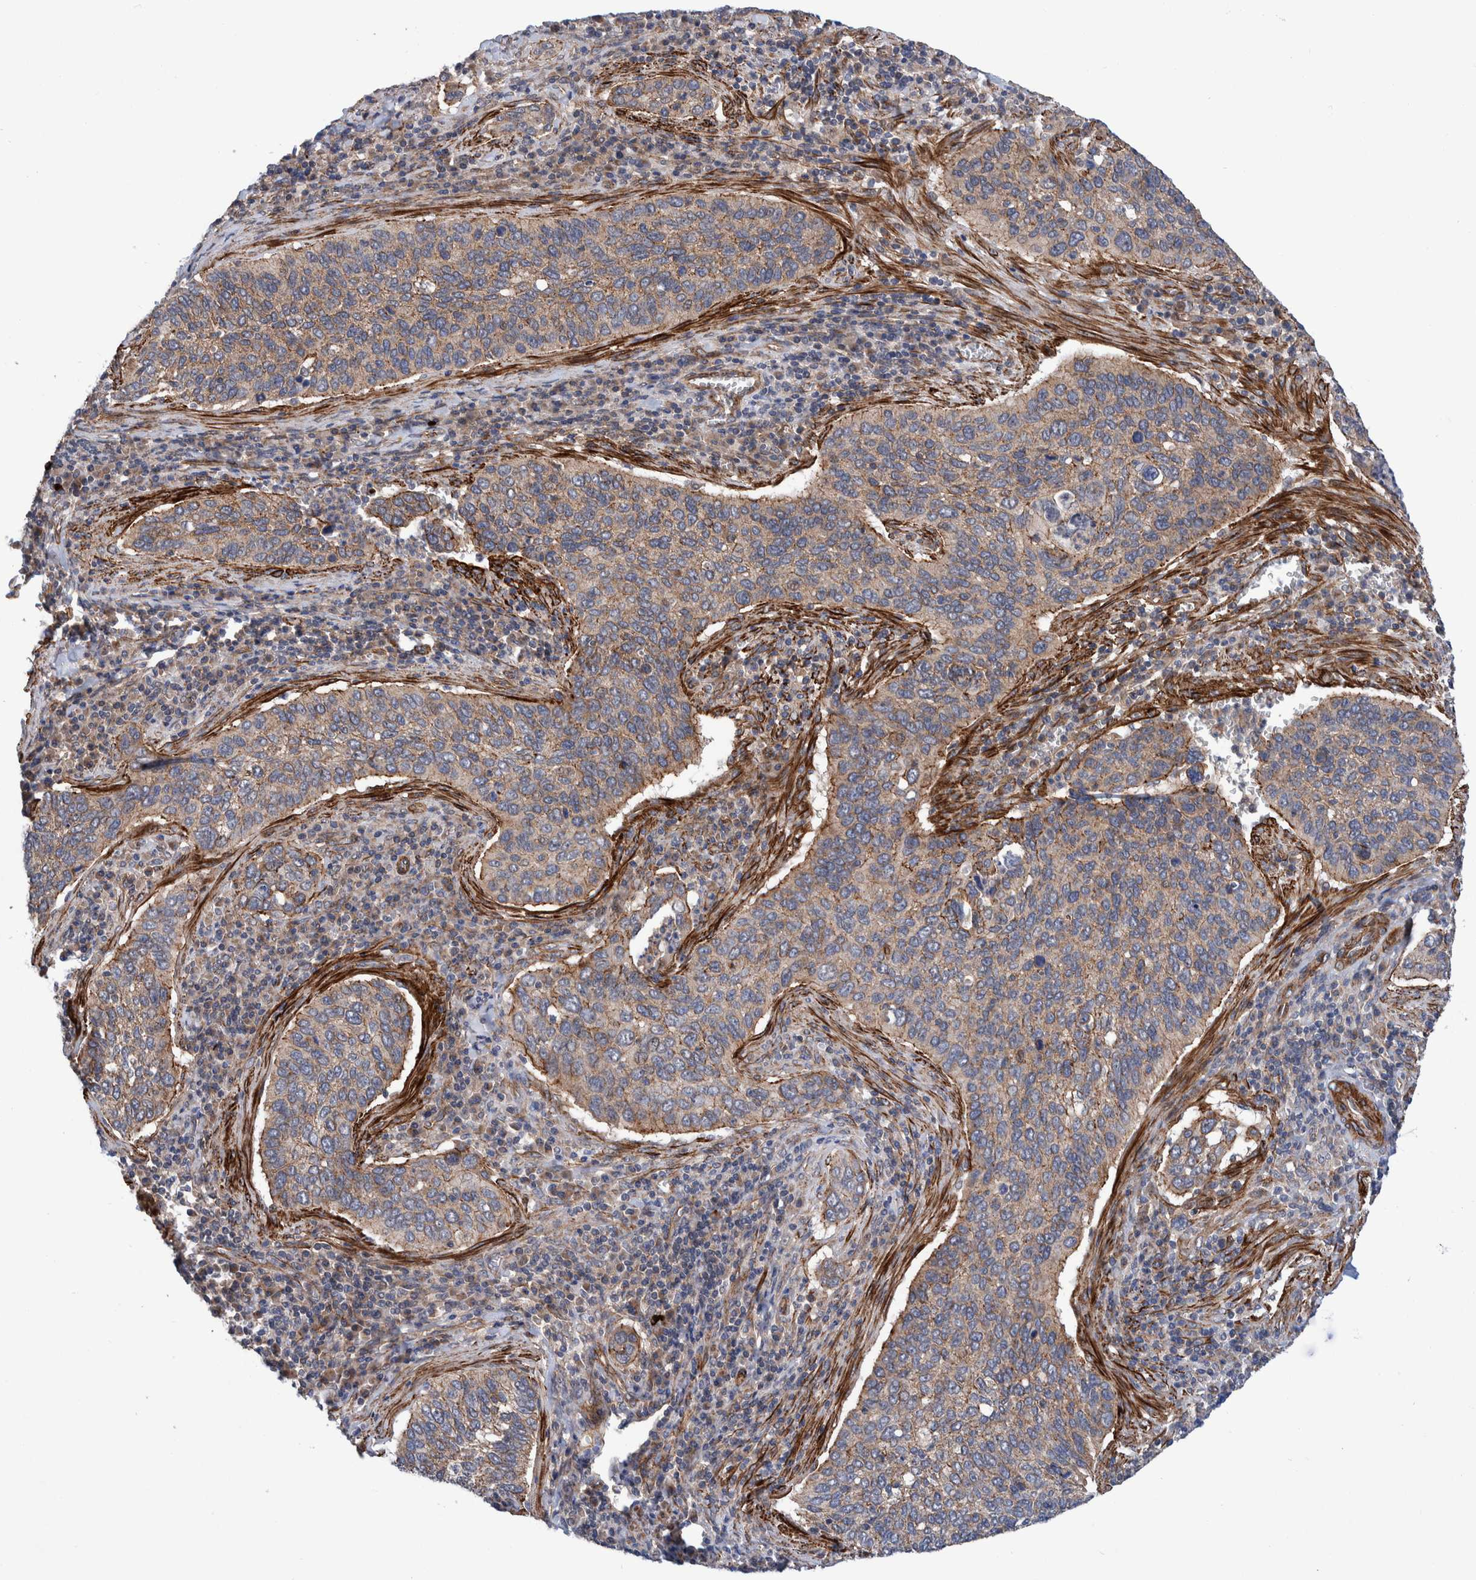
{"staining": {"intensity": "weak", "quantity": "25%-75%", "location": "cytoplasmic/membranous"}, "tissue": "cervical cancer", "cell_type": "Tumor cells", "image_type": "cancer", "snomed": [{"axis": "morphology", "description": "Squamous cell carcinoma, NOS"}, {"axis": "topography", "description": "Cervix"}], "caption": "IHC of human cervical squamous cell carcinoma demonstrates low levels of weak cytoplasmic/membranous staining in approximately 25%-75% of tumor cells.", "gene": "SLC25A10", "patient": {"sex": "female", "age": 53}}